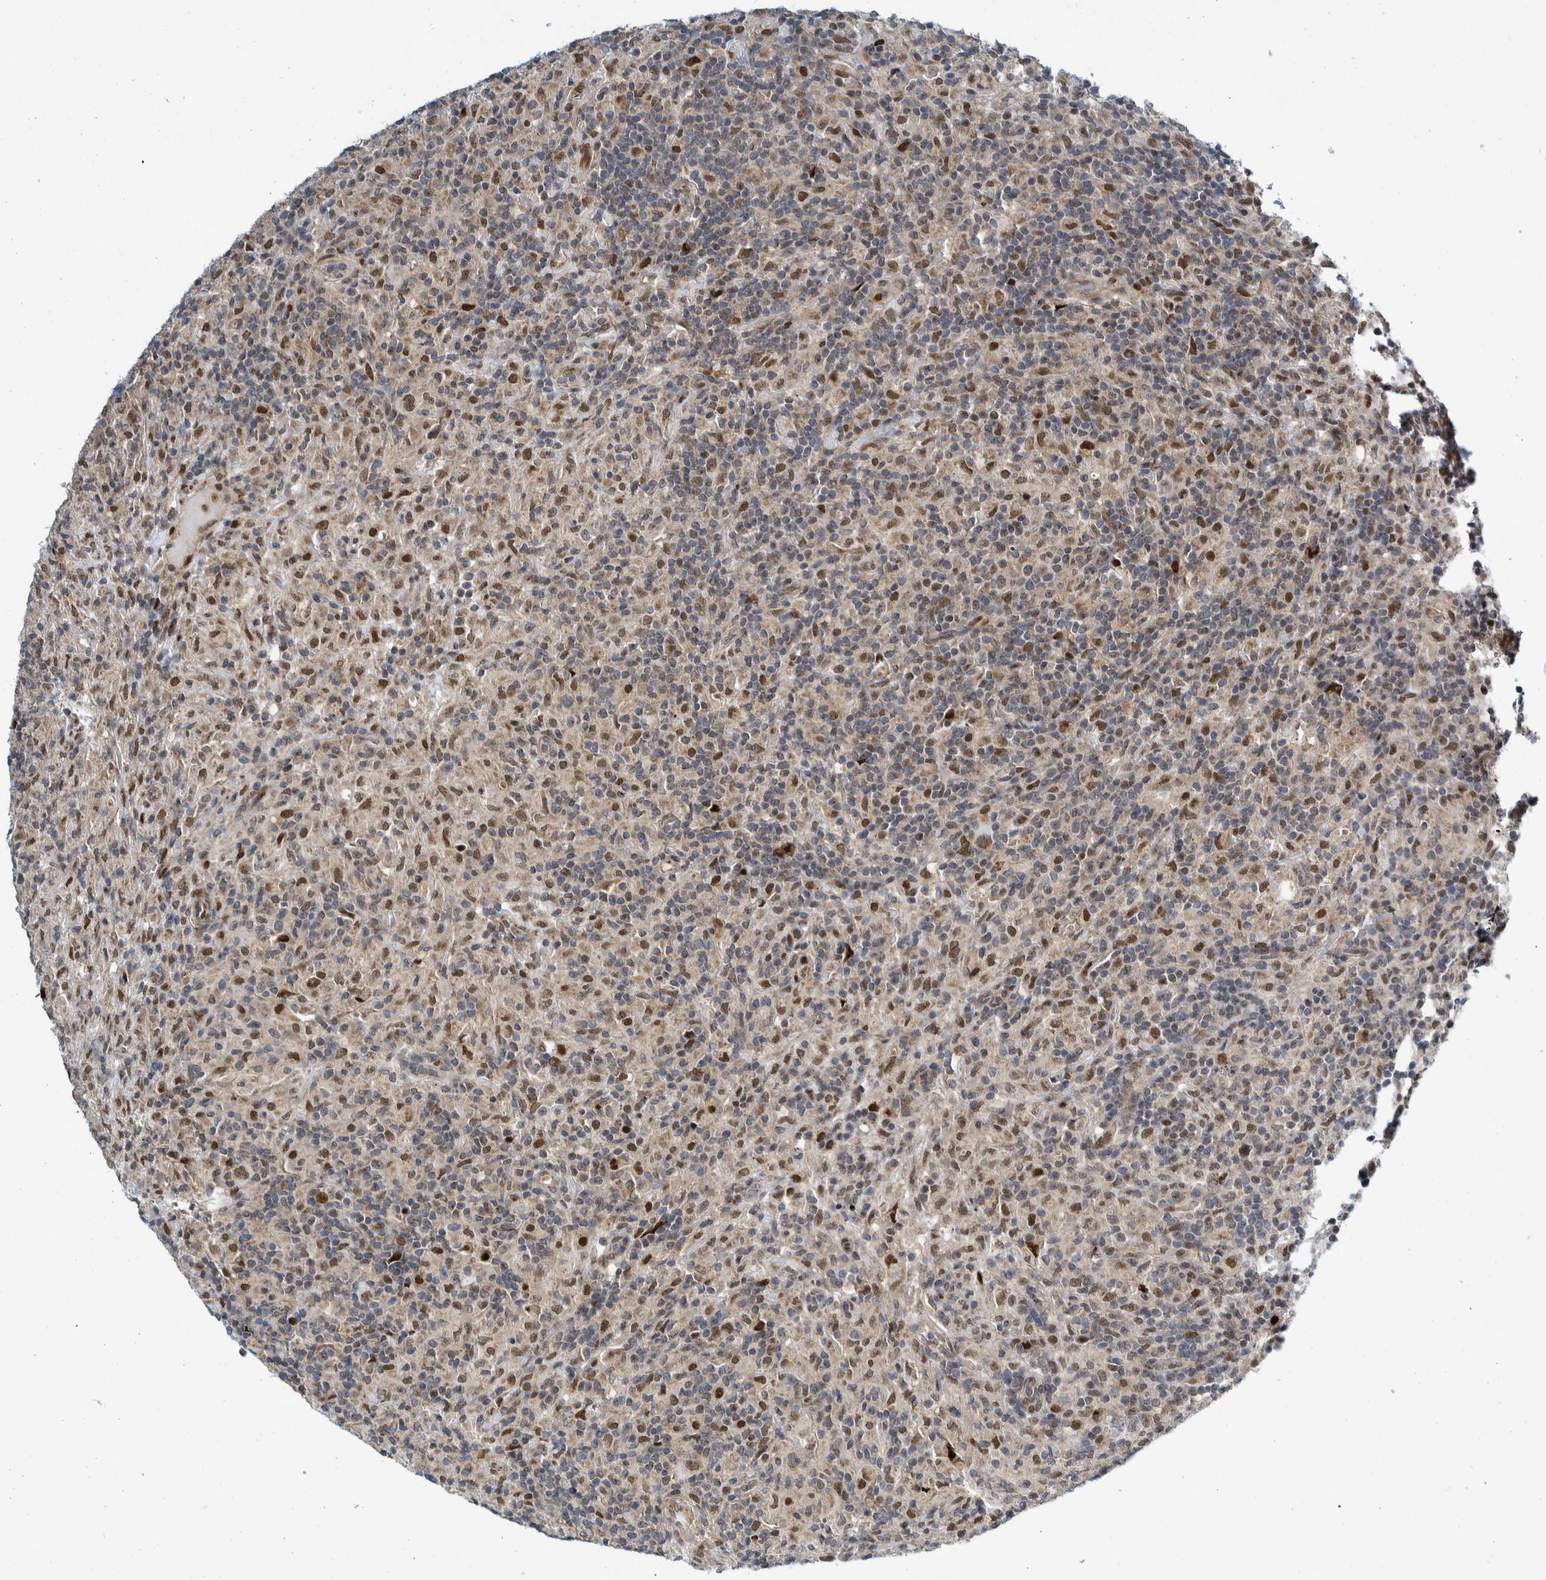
{"staining": {"intensity": "moderate", "quantity": ">75%", "location": "nuclear"}, "tissue": "lymphoma", "cell_type": "Tumor cells", "image_type": "cancer", "snomed": [{"axis": "morphology", "description": "Hodgkin's disease, NOS"}, {"axis": "topography", "description": "Lymph node"}], "caption": "Hodgkin's disease stained for a protein exhibits moderate nuclear positivity in tumor cells.", "gene": "CCDC57", "patient": {"sex": "male", "age": 70}}